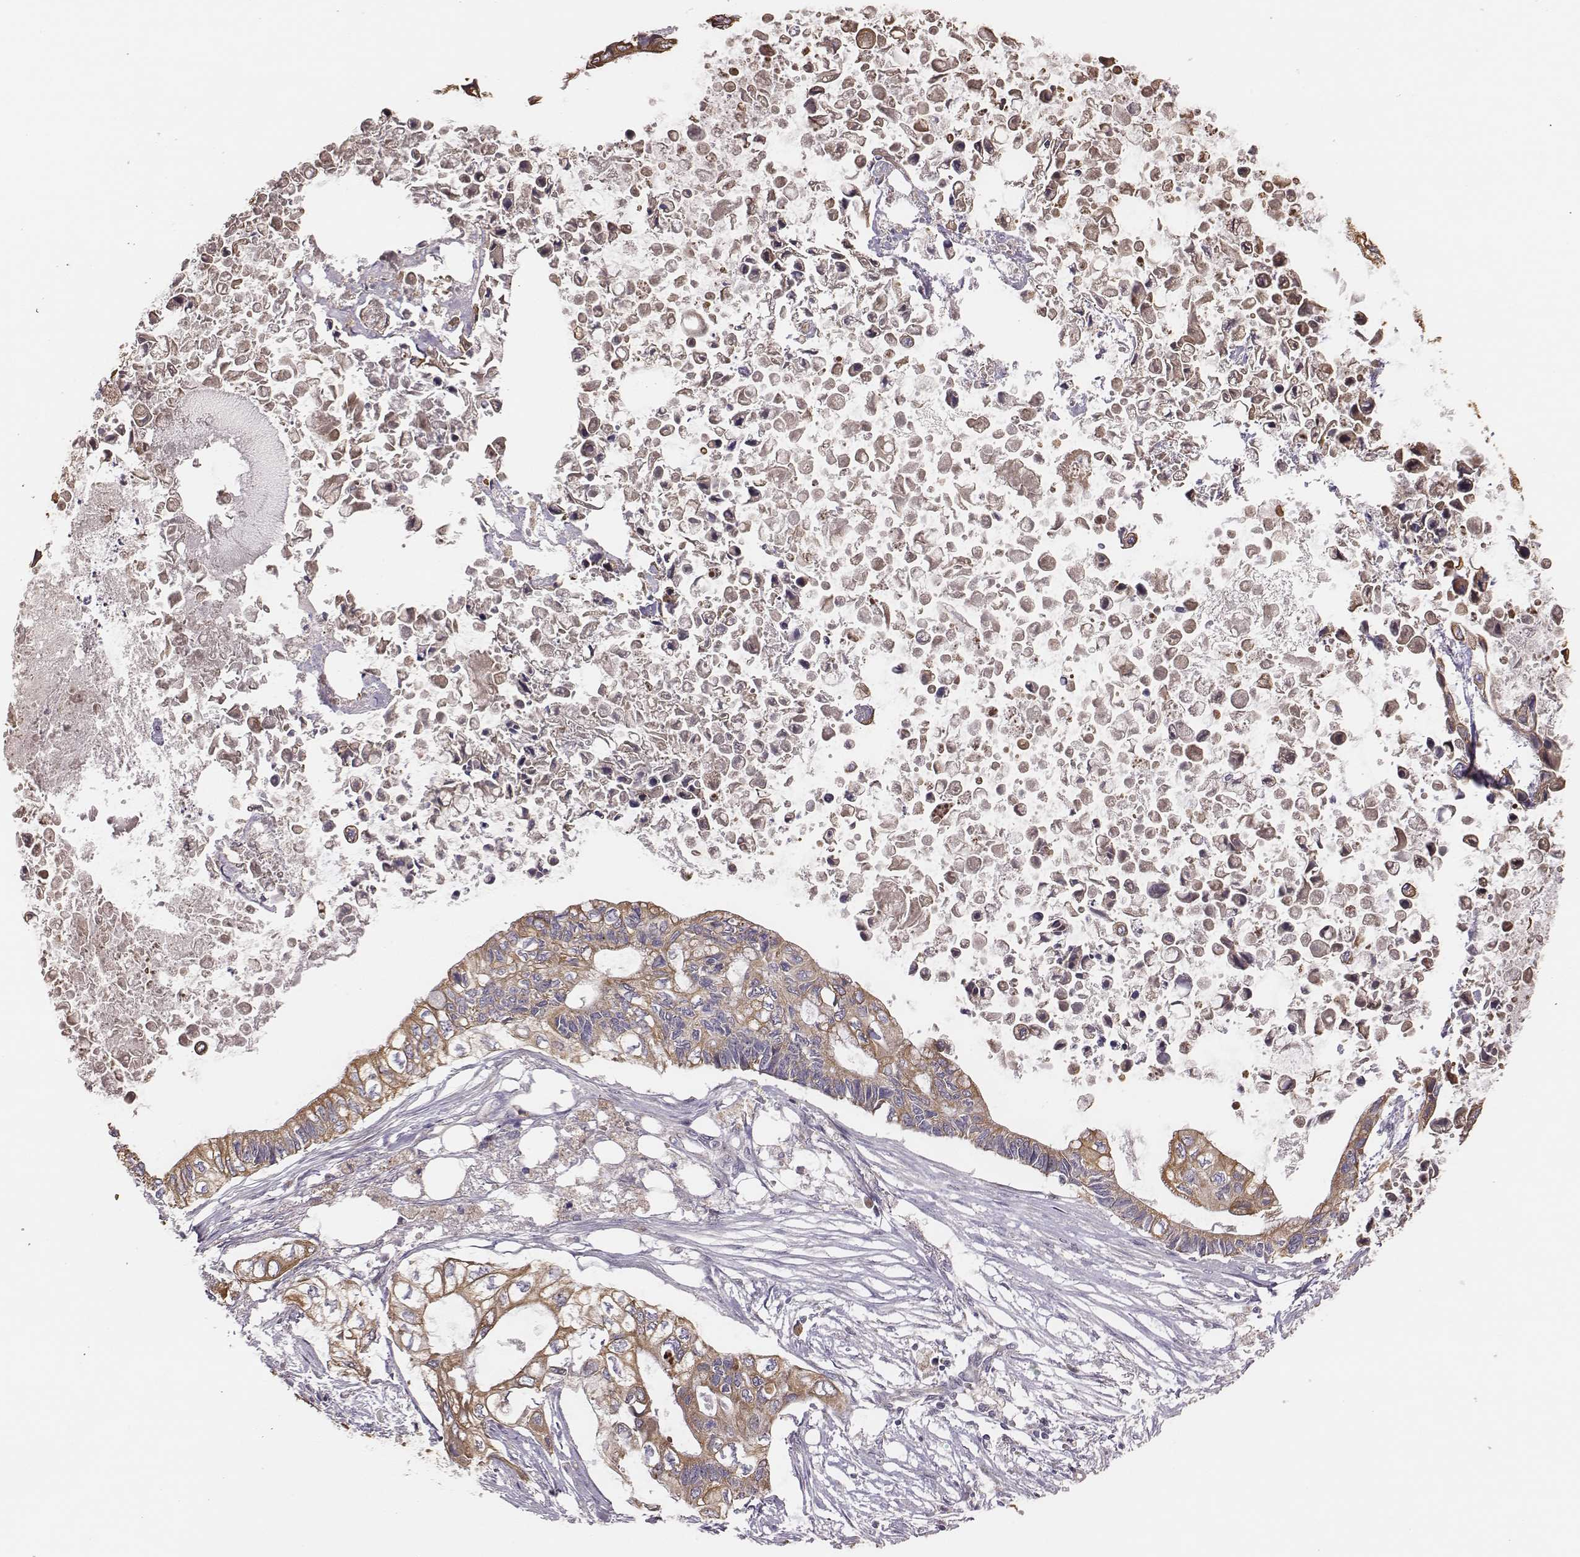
{"staining": {"intensity": "moderate", "quantity": ">75%", "location": "cytoplasmic/membranous"}, "tissue": "pancreatic cancer", "cell_type": "Tumor cells", "image_type": "cancer", "snomed": [{"axis": "morphology", "description": "Adenocarcinoma, NOS"}, {"axis": "topography", "description": "Pancreas"}], "caption": "Pancreatic cancer (adenocarcinoma) stained for a protein exhibits moderate cytoplasmic/membranous positivity in tumor cells.", "gene": "HAVCR1", "patient": {"sex": "female", "age": 63}}